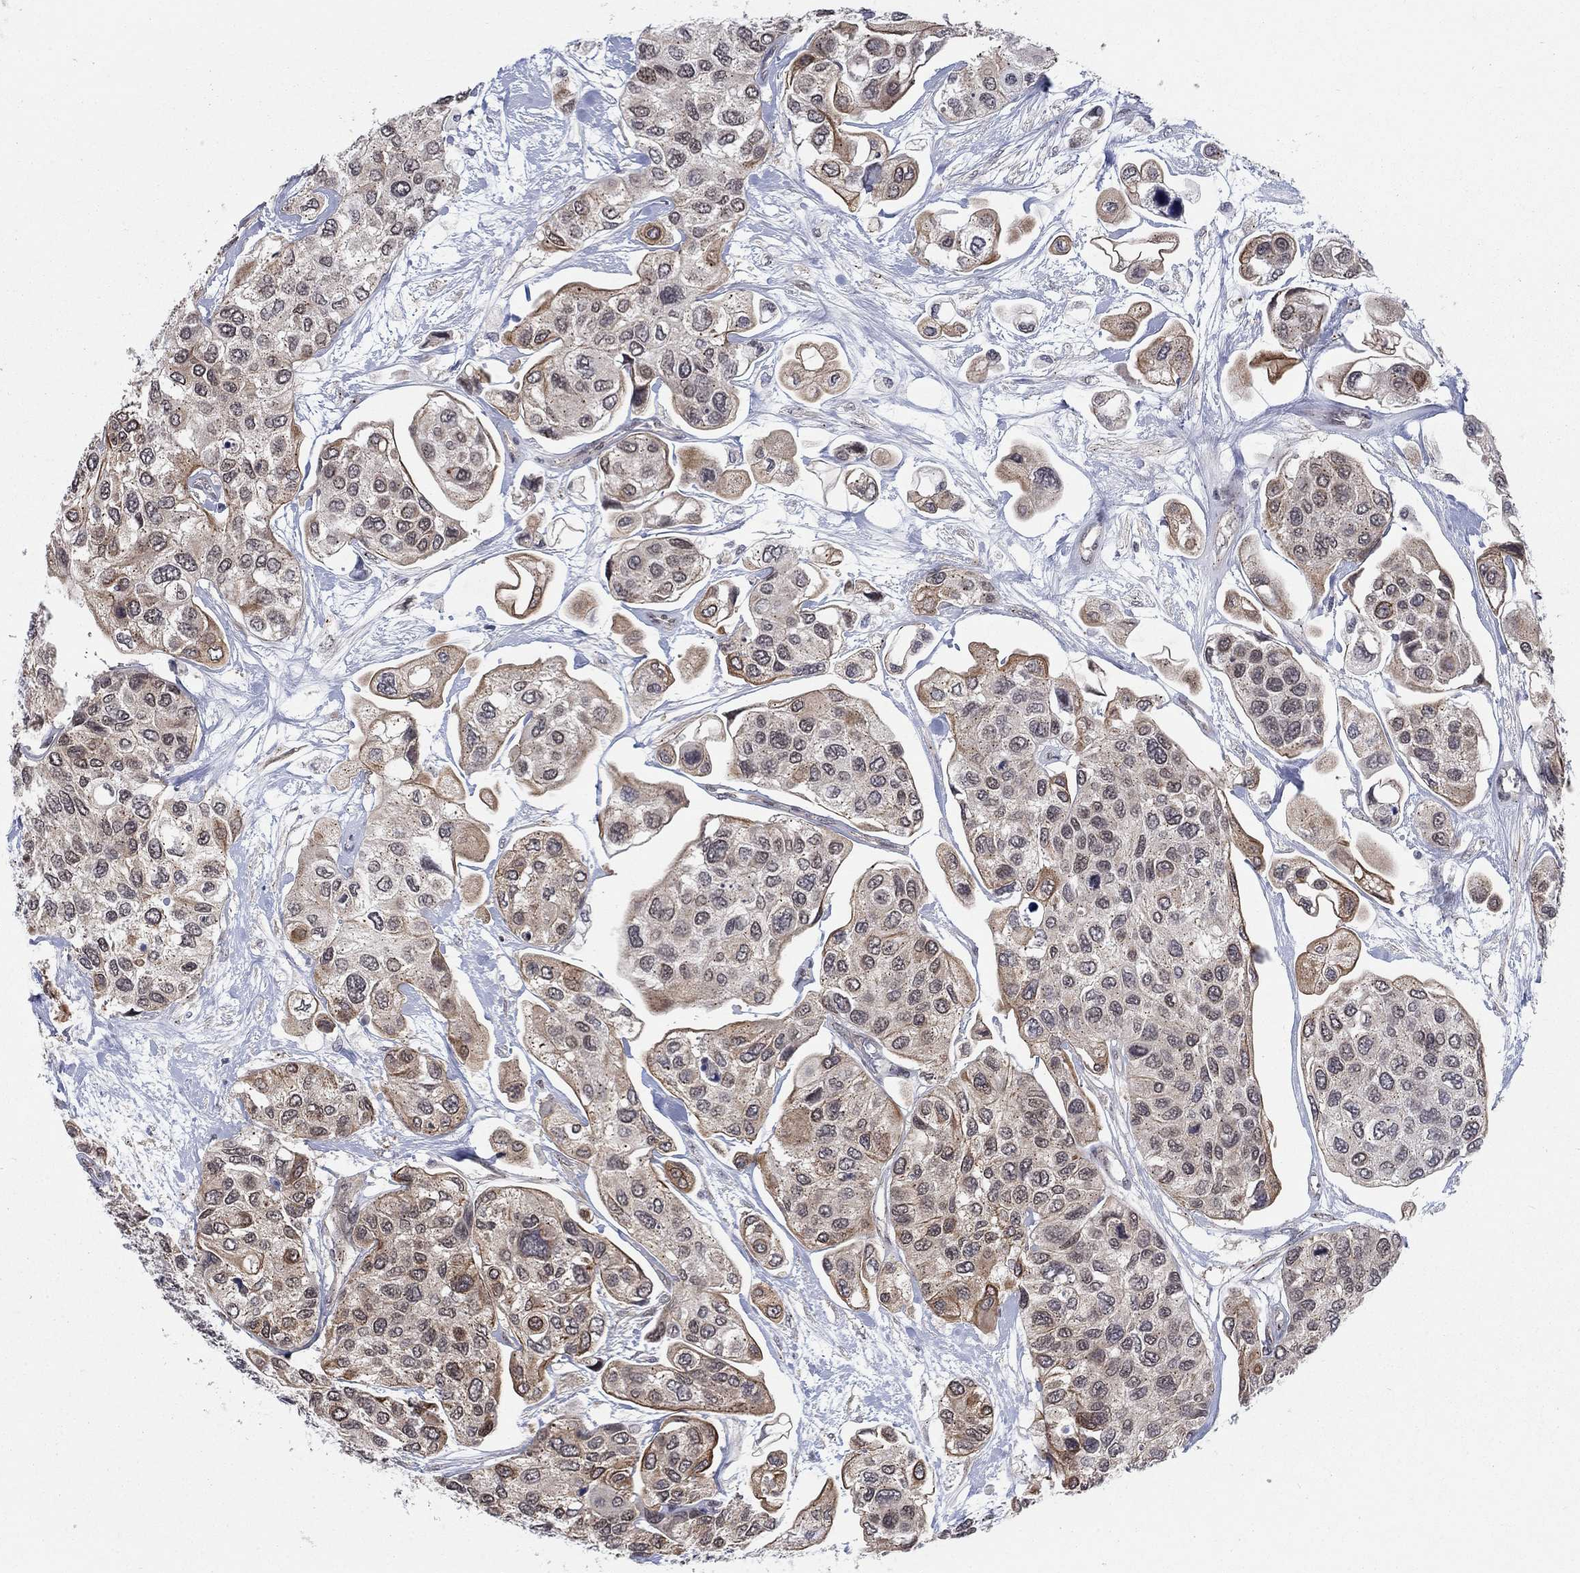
{"staining": {"intensity": "strong", "quantity": "<25%", "location": "cytoplasmic/membranous,nuclear"}, "tissue": "urothelial cancer", "cell_type": "Tumor cells", "image_type": "cancer", "snomed": [{"axis": "morphology", "description": "Urothelial carcinoma, High grade"}, {"axis": "topography", "description": "Urinary bladder"}], "caption": "Urothelial carcinoma (high-grade) stained with IHC shows strong cytoplasmic/membranous and nuclear expression in about <25% of tumor cells.", "gene": "SH3RF1", "patient": {"sex": "male", "age": 77}}